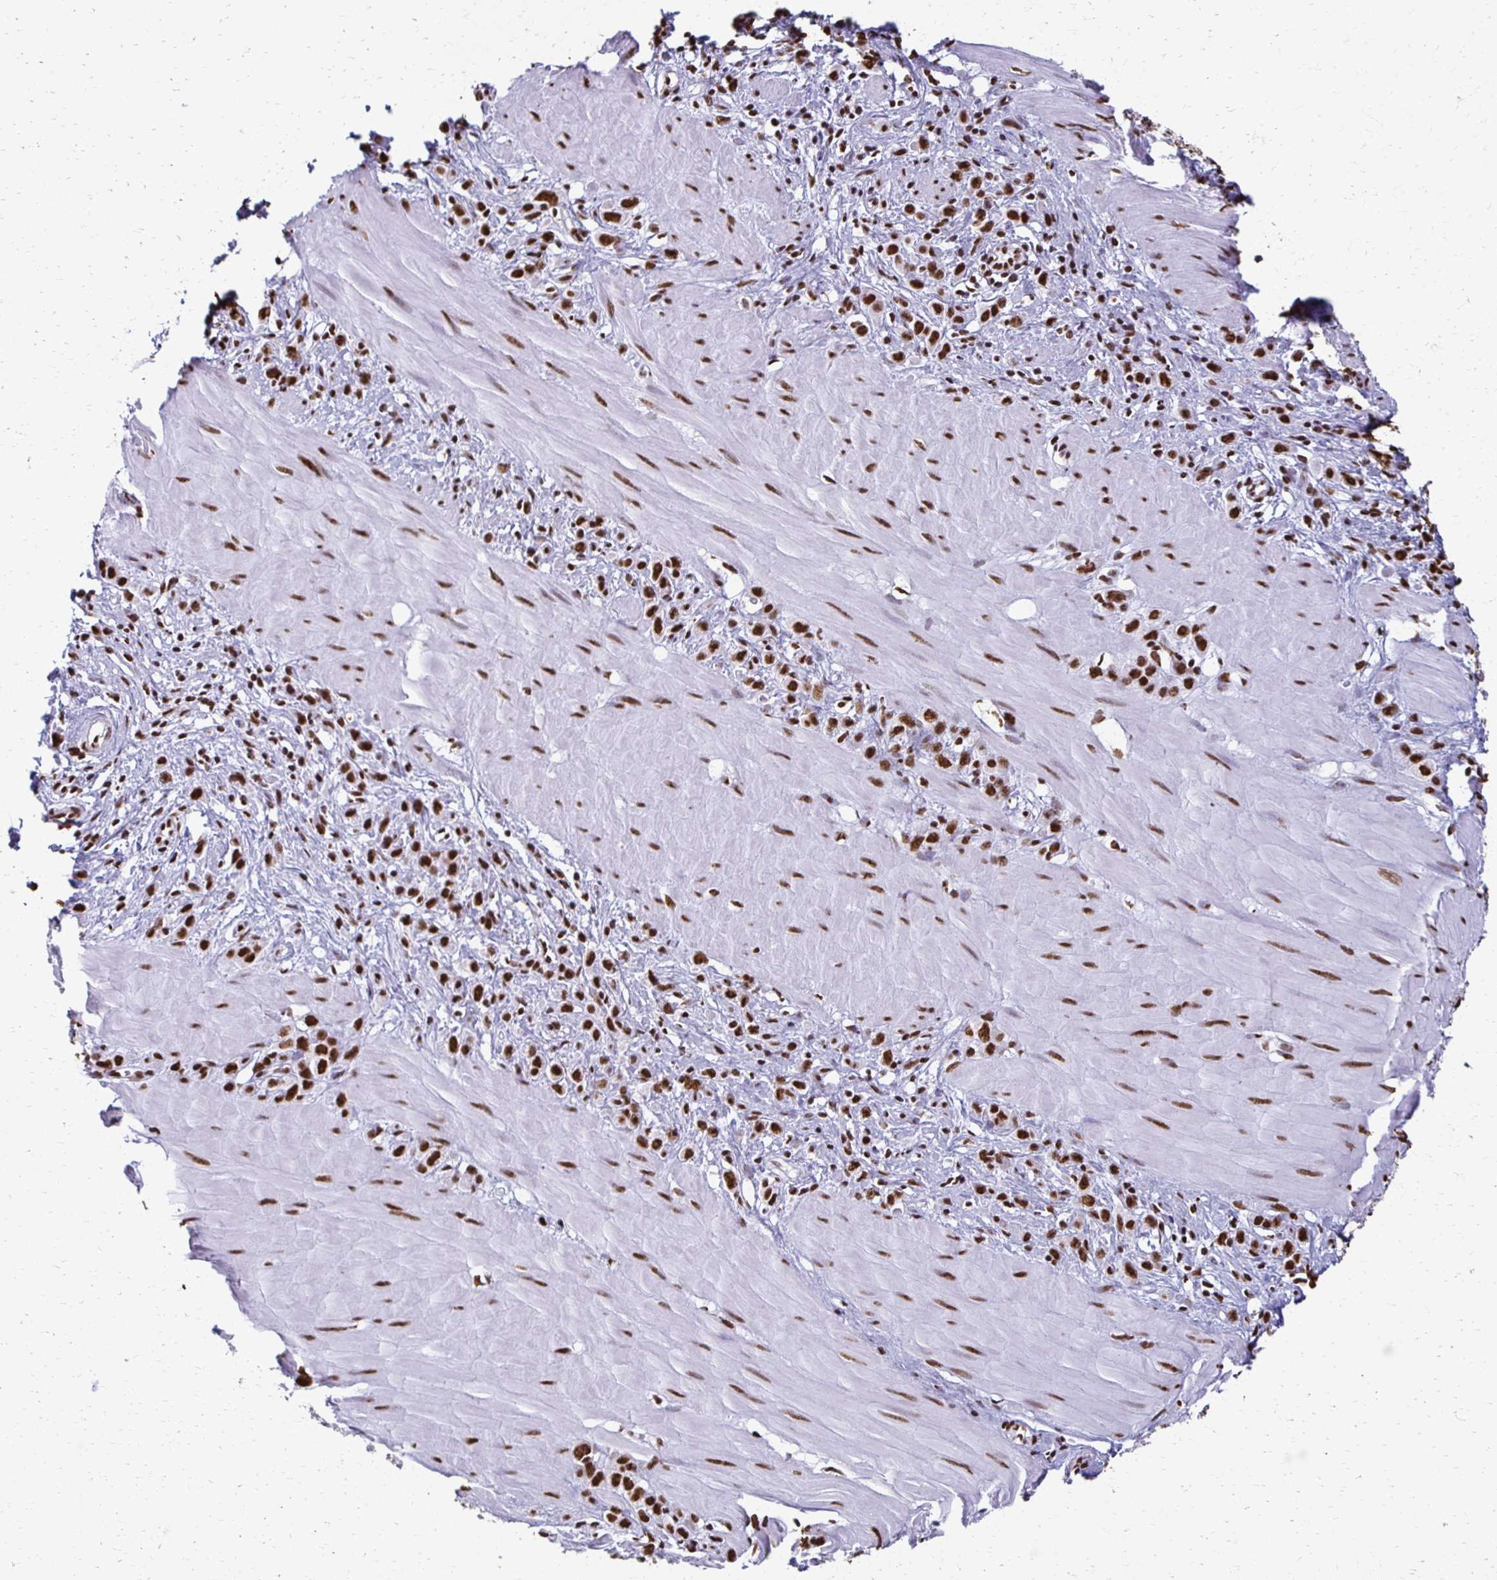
{"staining": {"intensity": "strong", "quantity": ">75%", "location": "nuclear"}, "tissue": "stomach cancer", "cell_type": "Tumor cells", "image_type": "cancer", "snomed": [{"axis": "morphology", "description": "Adenocarcinoma, NOS"}, {"axis": "topography", "description": "Stomach"}], "caption": "Stomach cancer (adenocarcinoma) stained with a brown dye demonstrates strong nuclear positive staining in about >75% of tumor cells.", "gene": "NONO", "patient": {"sex": "male", "age": 47}}